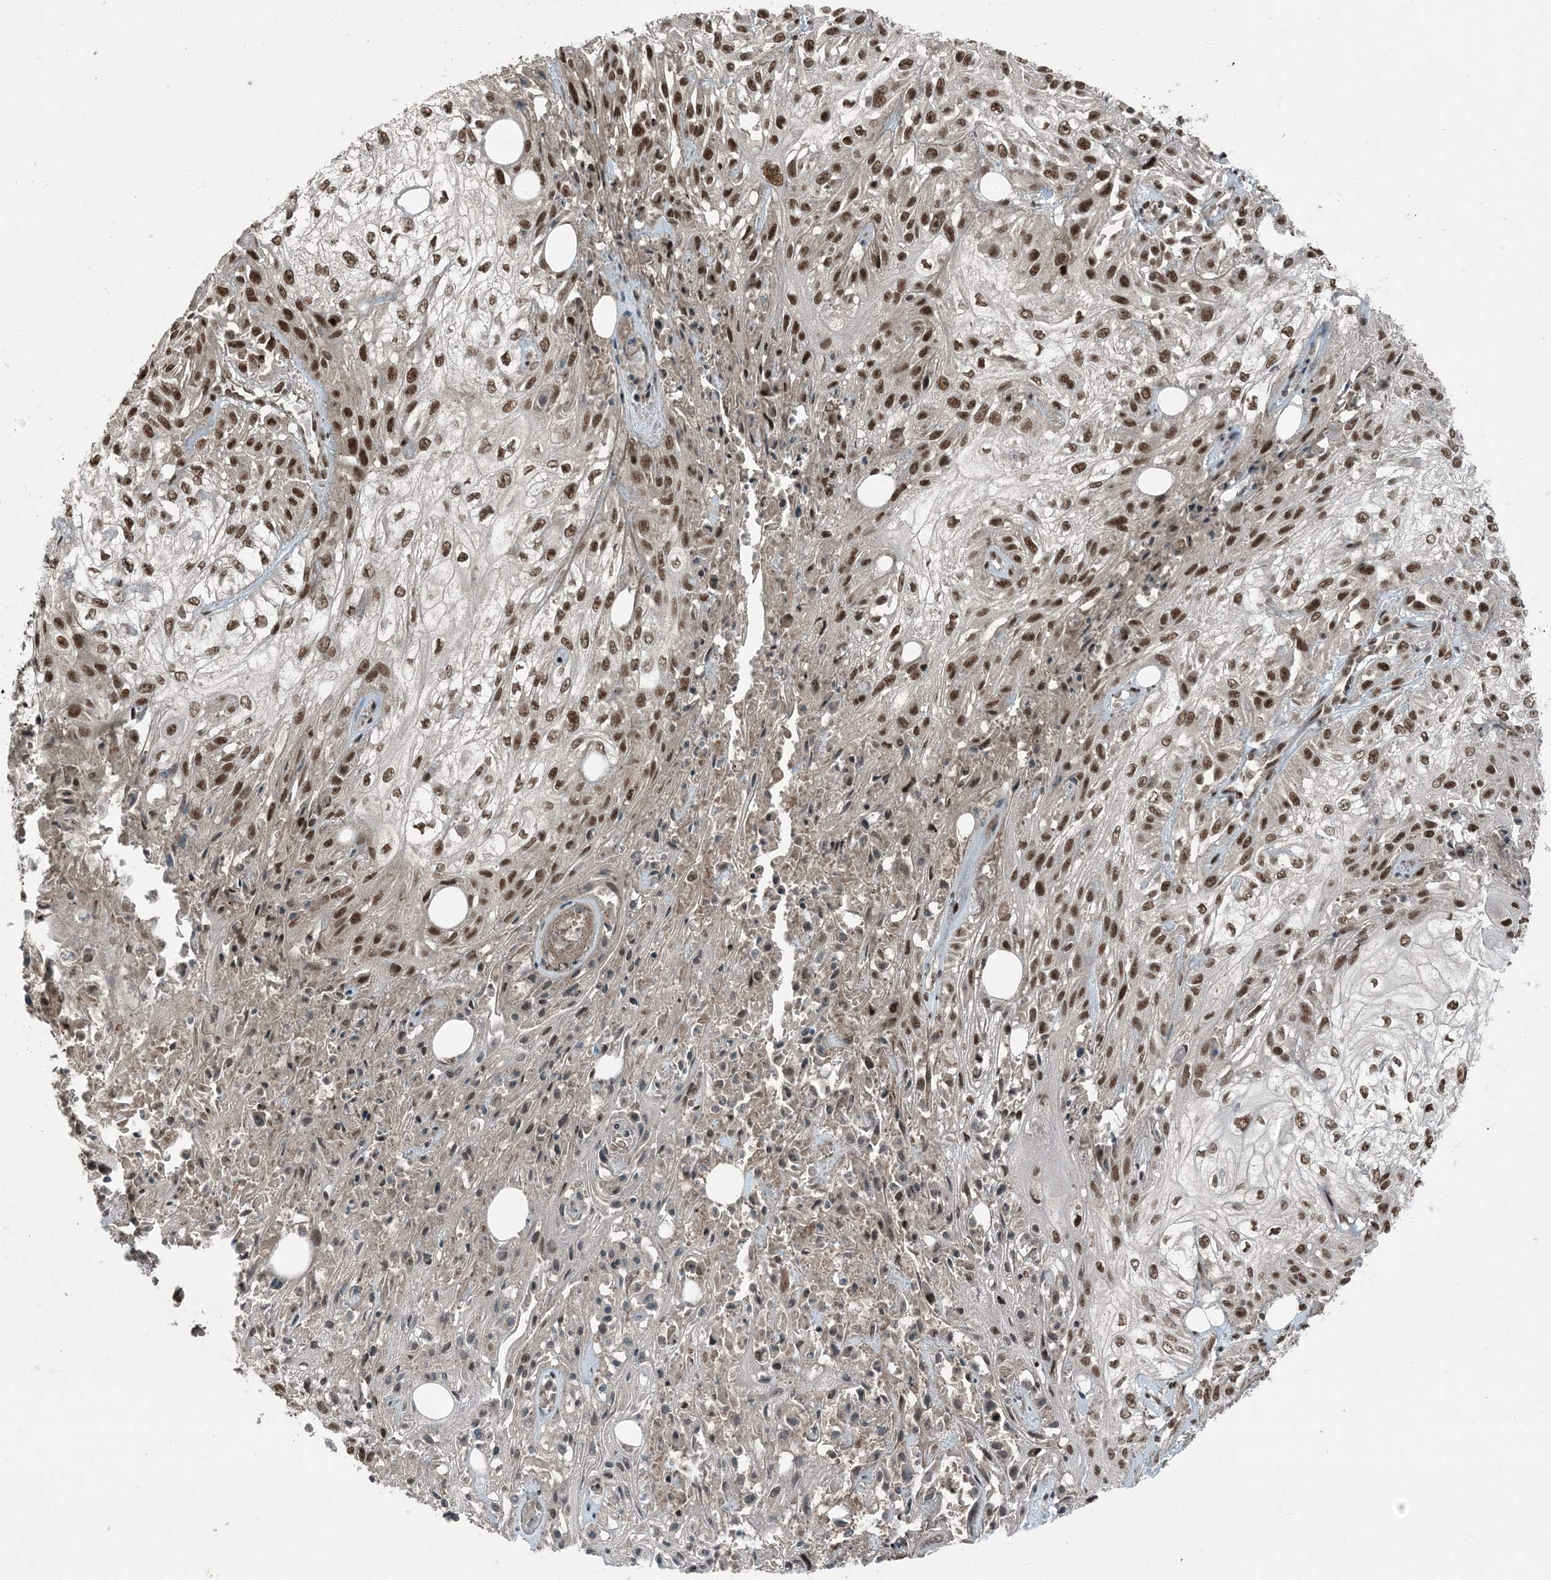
{"staining": {"intensity": "strong", "quantity": ">75%", "location": "nuclear"}, "tissue": "skin cancer", "cell_type": "Tumor cells", "image_type": "cancer", "snomed": [{"axis": "morphology", "description": "Squamous cell carcinoma, NOS"}, {"axis": "morphology", "description": "Squamous cell carcinoma, metastatic, NOS"}, {"axis": "topography", "description": "Skin"}, {"axis": "topography", "description": "Lymph node"}], "caption": "The photomicrograph shows a brown stain indicating the presence of a protein in the nuclear of tumor cells in skin cancer (squamous cell carcinoma).", "gene": "TRAPPC12", "patient": {"sex": "male", "age": 75}}